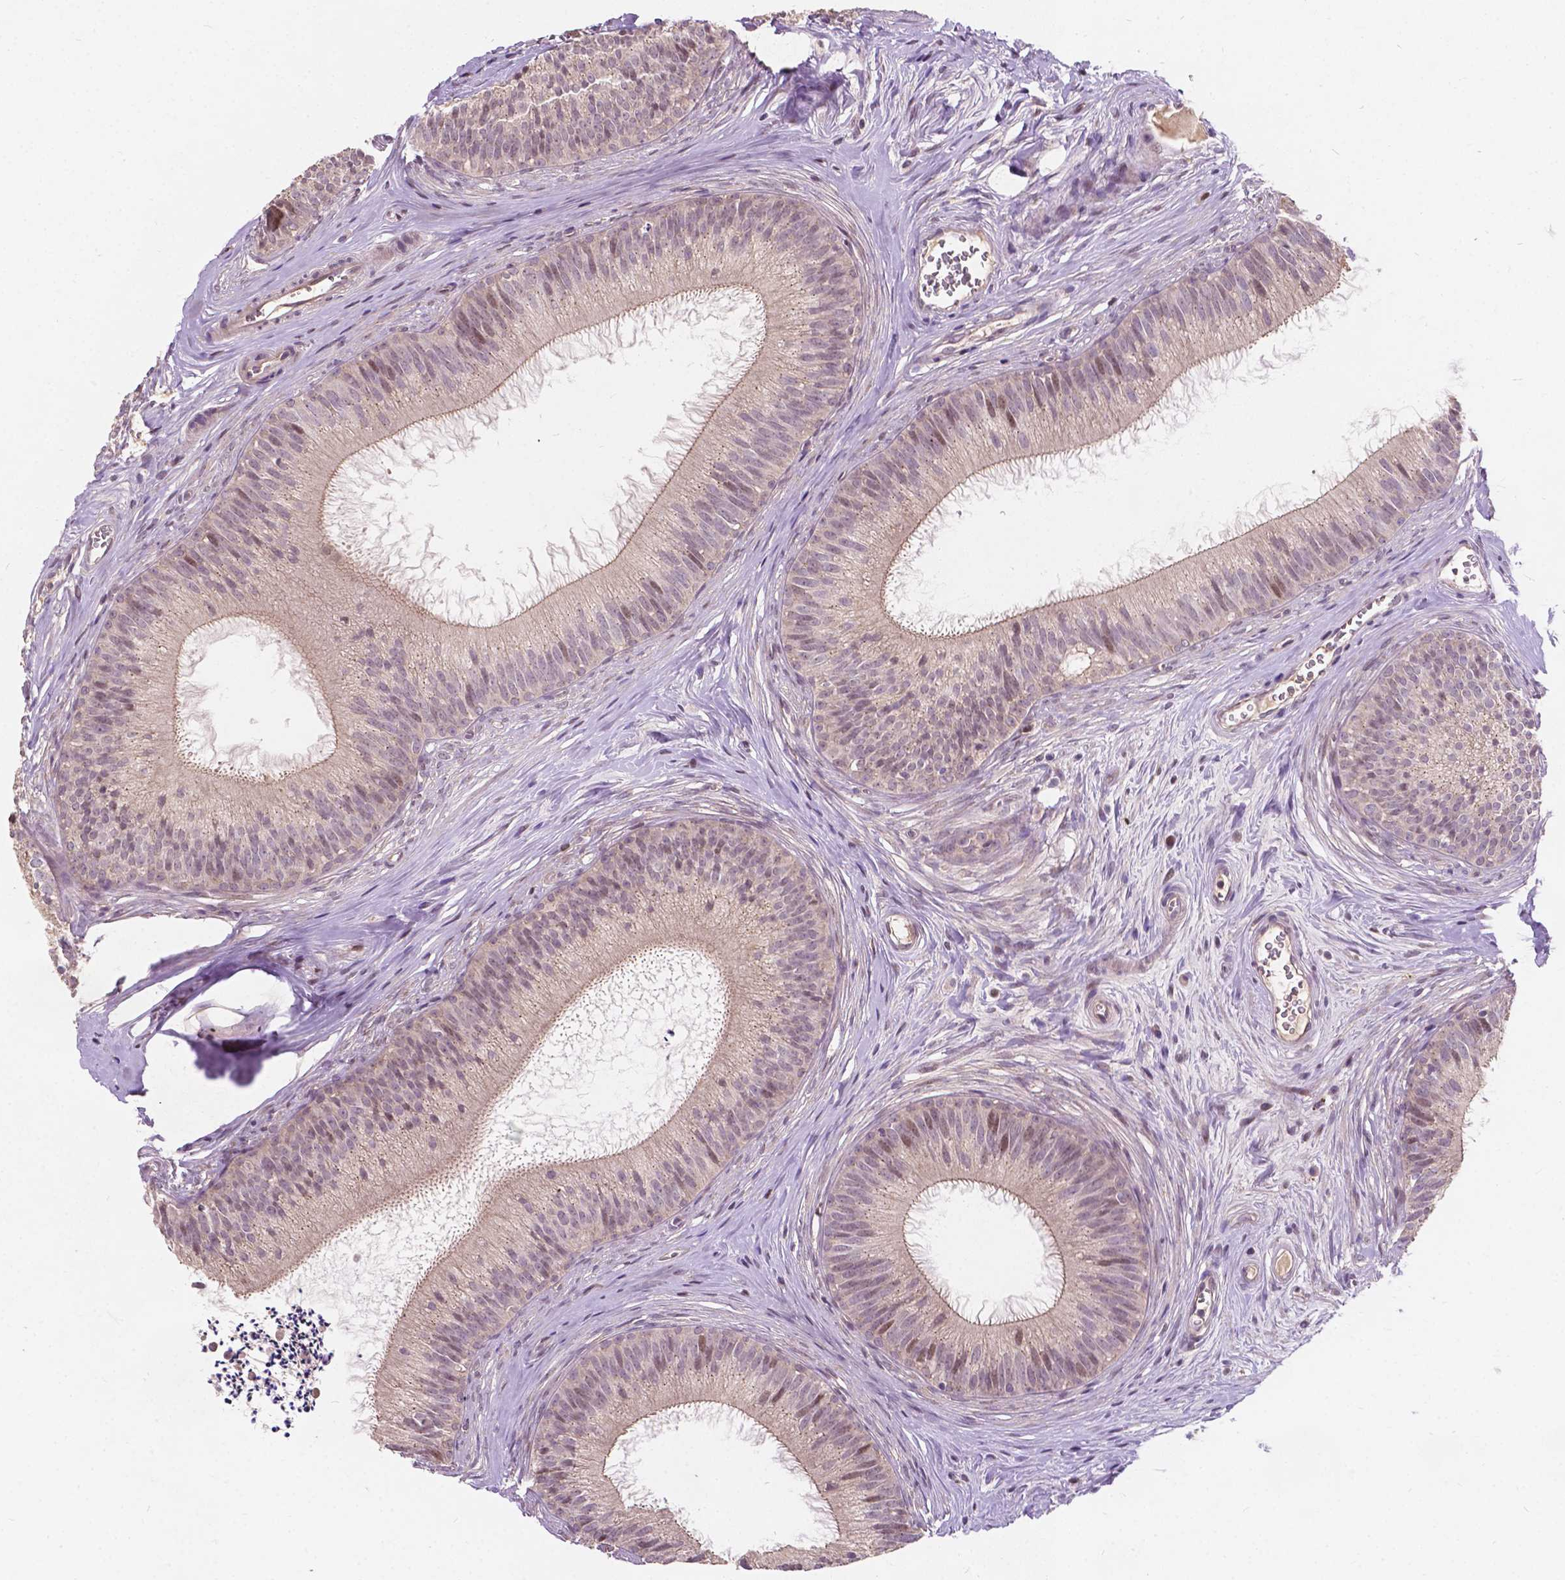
{"staining": {"intensity": "moderate", "quantity": "<25%", "location": "cytoplasmic/membranous"}, "tissue": "epididymis", "cell_type": "Glandular cells", "image_type": "normal", "snomed": [{"axis": "morphology", "description": "Normal tissue, NOS"}, {"axis": "topography", "description": "Epididymis"}], "caption": "High-magnification brightfield microscopy of normal epididymis stained with DAB (3,3'-diaminobenzidine) (brown) and counterstained with hematoxylin (blue). glandular cells exhibit moderate cytoplasmic/membranous positivity is identified in about<25% of cells. (IHC, brightfield microscopy, high magnification).", "gene": "DUSP16", "patient": {"sex": "male", "age": 24}}